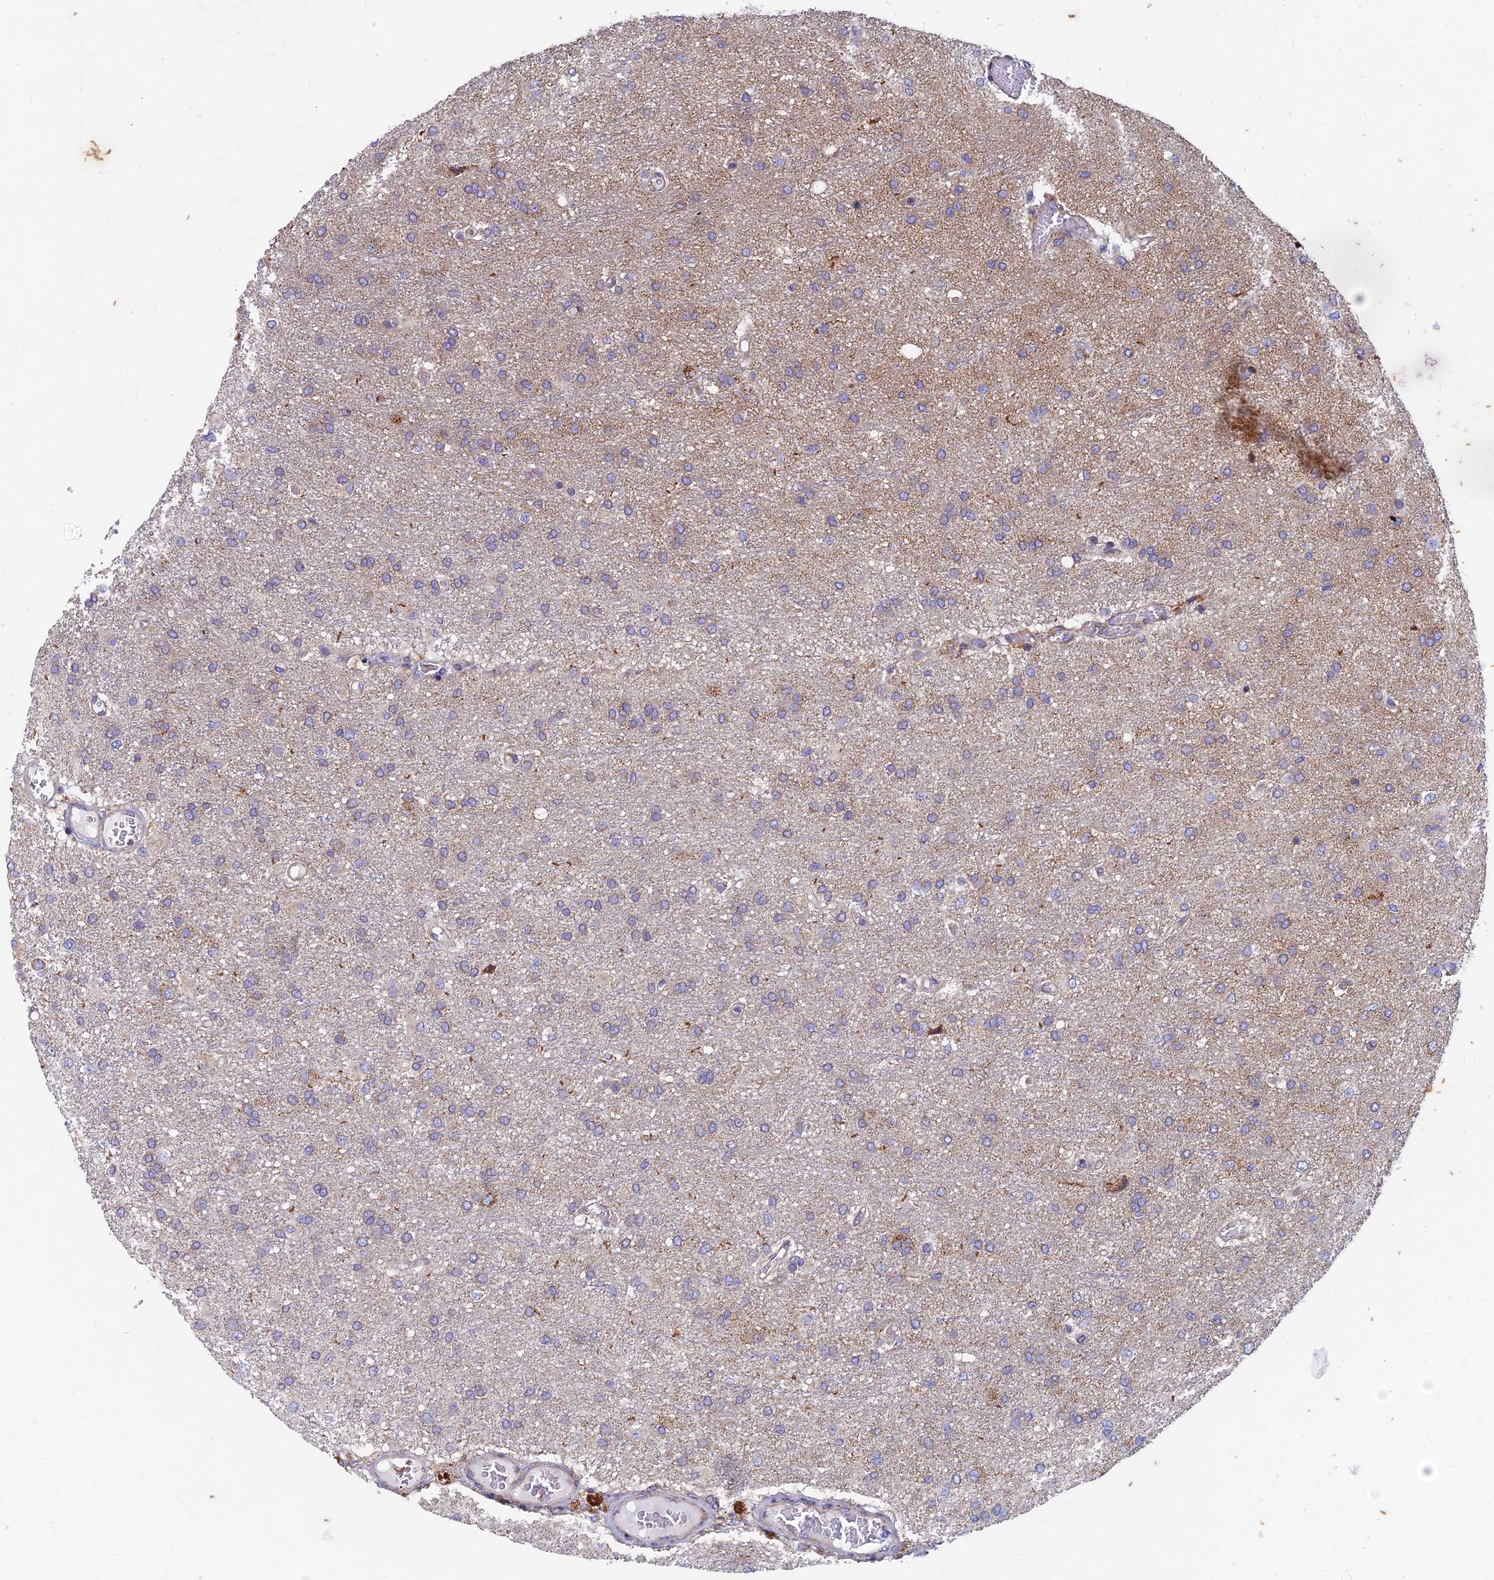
{"staining": {"intensity": "weak", "quantity": "25%-75%", "location": "cytoplasmic/membranous"}, "tissue": "glioma", "cell_type": "Tumor cells", "image_type": "cancer", "snomed": [{"axis": "morphology", "description": "Glioma, malignant, High grade"}, {"axis": "topography", "description": "Brain"}], "caption": "This is a photomicrograph of IHC staining of malignant high-grade glioma, which shows weak staining in the cytoplasmic/membranous of tumor cells.", "gene": "AP4S1", "patient": {"sex": "female", "age": 74}}